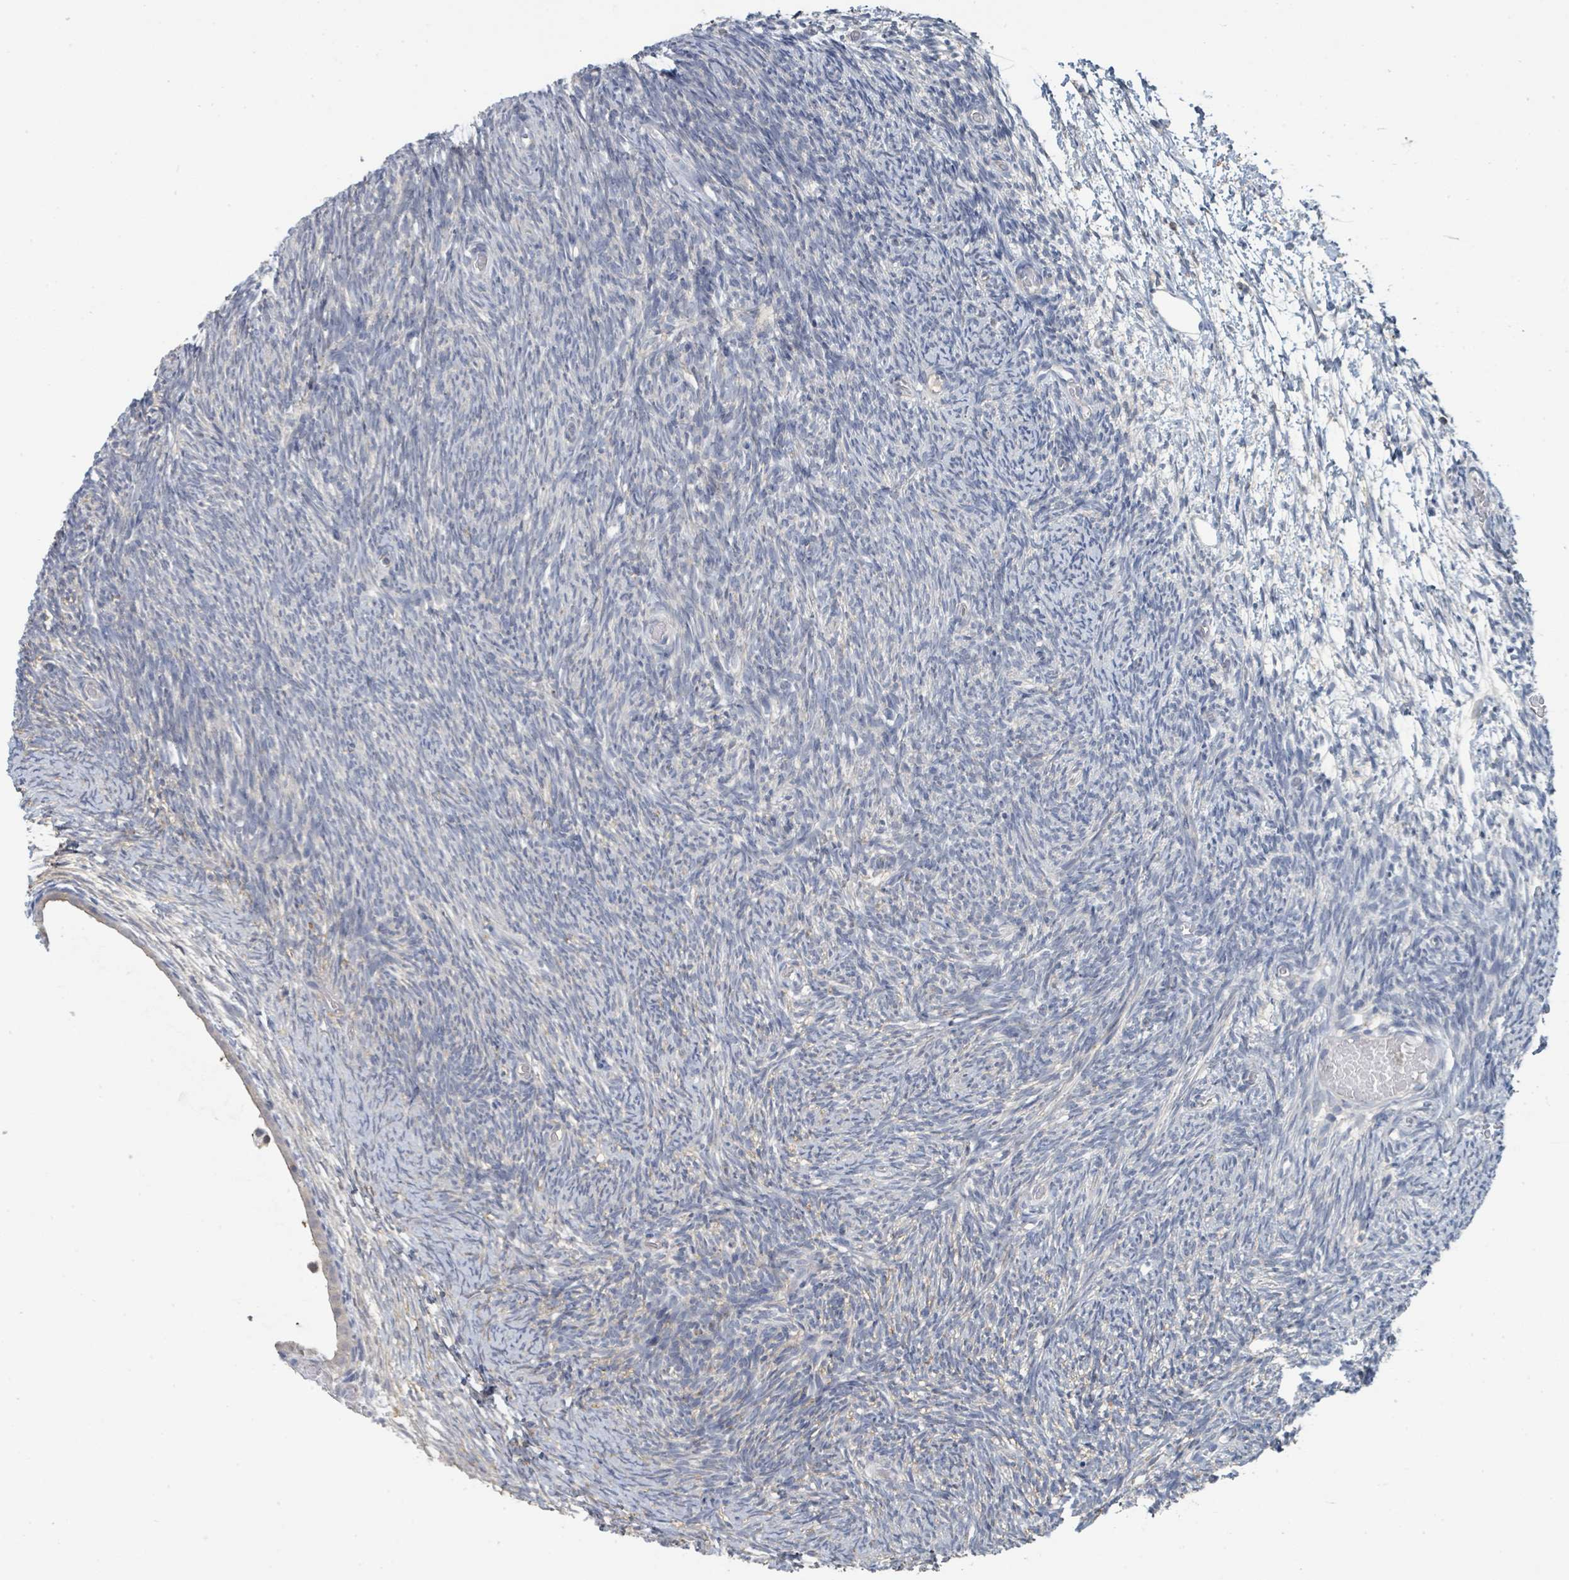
{"staining": {"intensity": "weak", "quantity": ">75%", "location": "cytoplasmic/membranous"}, "tissue": "ovary", "cell_type": "Follicle cells", "image_type": "normal", "snomed": [{"axis": "morphology", "description": "Normal tissue, NOS"}, {"axis": "topography", "description": "Ovary"}], "caption": "Protein staining by immunohistochemistry (IHC) exhibits weak cytoplasmic/membranous positivity in about >75% of follicle cells in unremarkable ovary. (DAB (3,3'-diaminobenzidine) = brown stain, brightfield microscopy at high magnification).", "gene": "LRRC42", "patient": {"sex": "female", "age": 39}}